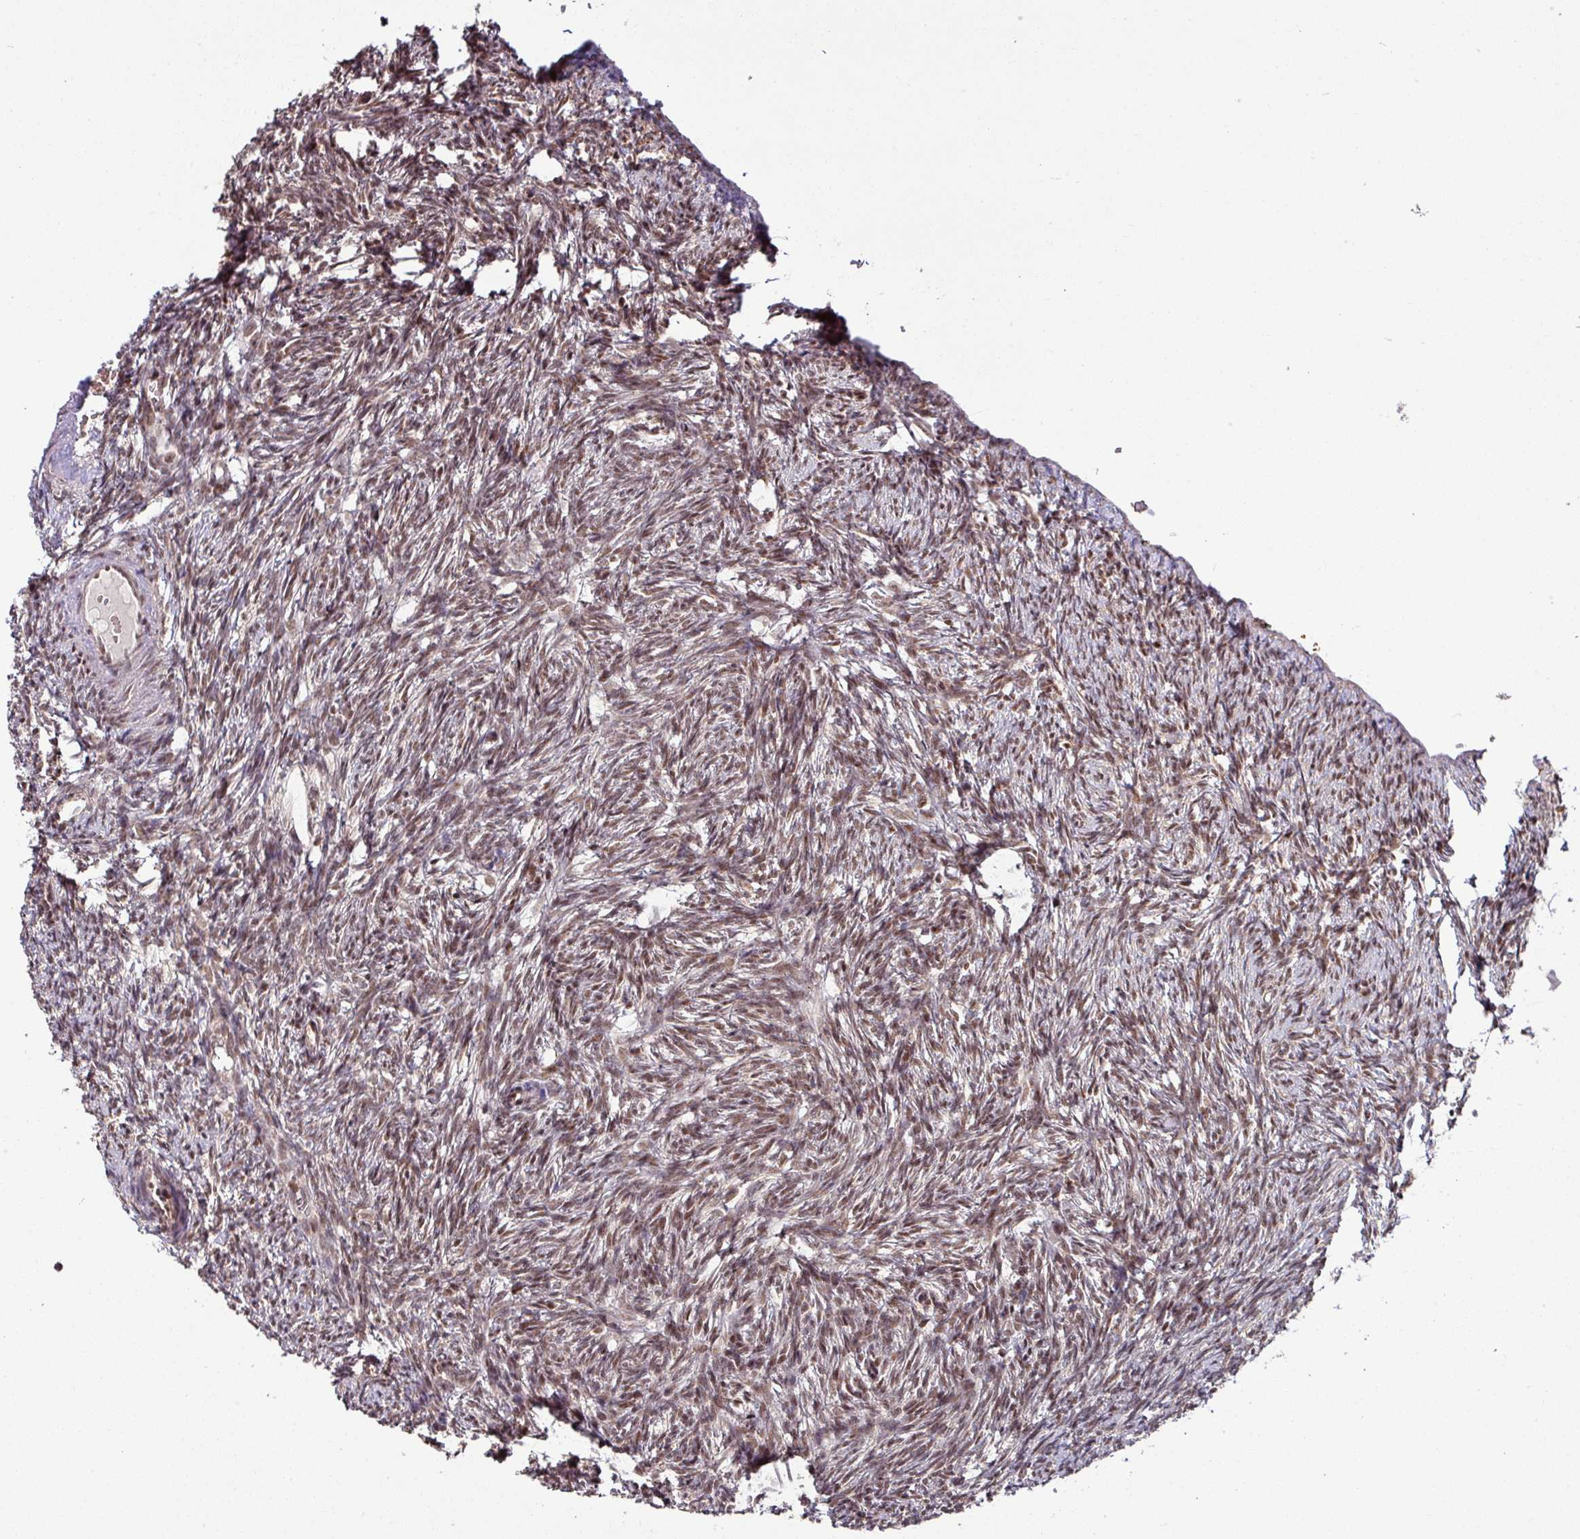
{"staining": {"intensity": "strong", "quantity": "25%-75%", "location": "nuclear"}, "tissue": "ovary", "cell_type": "Ovarian stroma cells", "image_type": "normal", "snomed": [{"axis": "morphology", "description": "Normal tissue, NOS"}, {"axis": "topography", "description": "Ovary"}], "caption": "Immunohistochemistry histopathology image of normal ovary: ovary stained using immunohistochemistry (IHC) reveals high levels of strong protein expression localized specifically in the nuclear of ovarian stroma cells, appearing as a nuclear brown color.", "gene": "PHF23", "patient": {"sex": "female", "age": 51}}